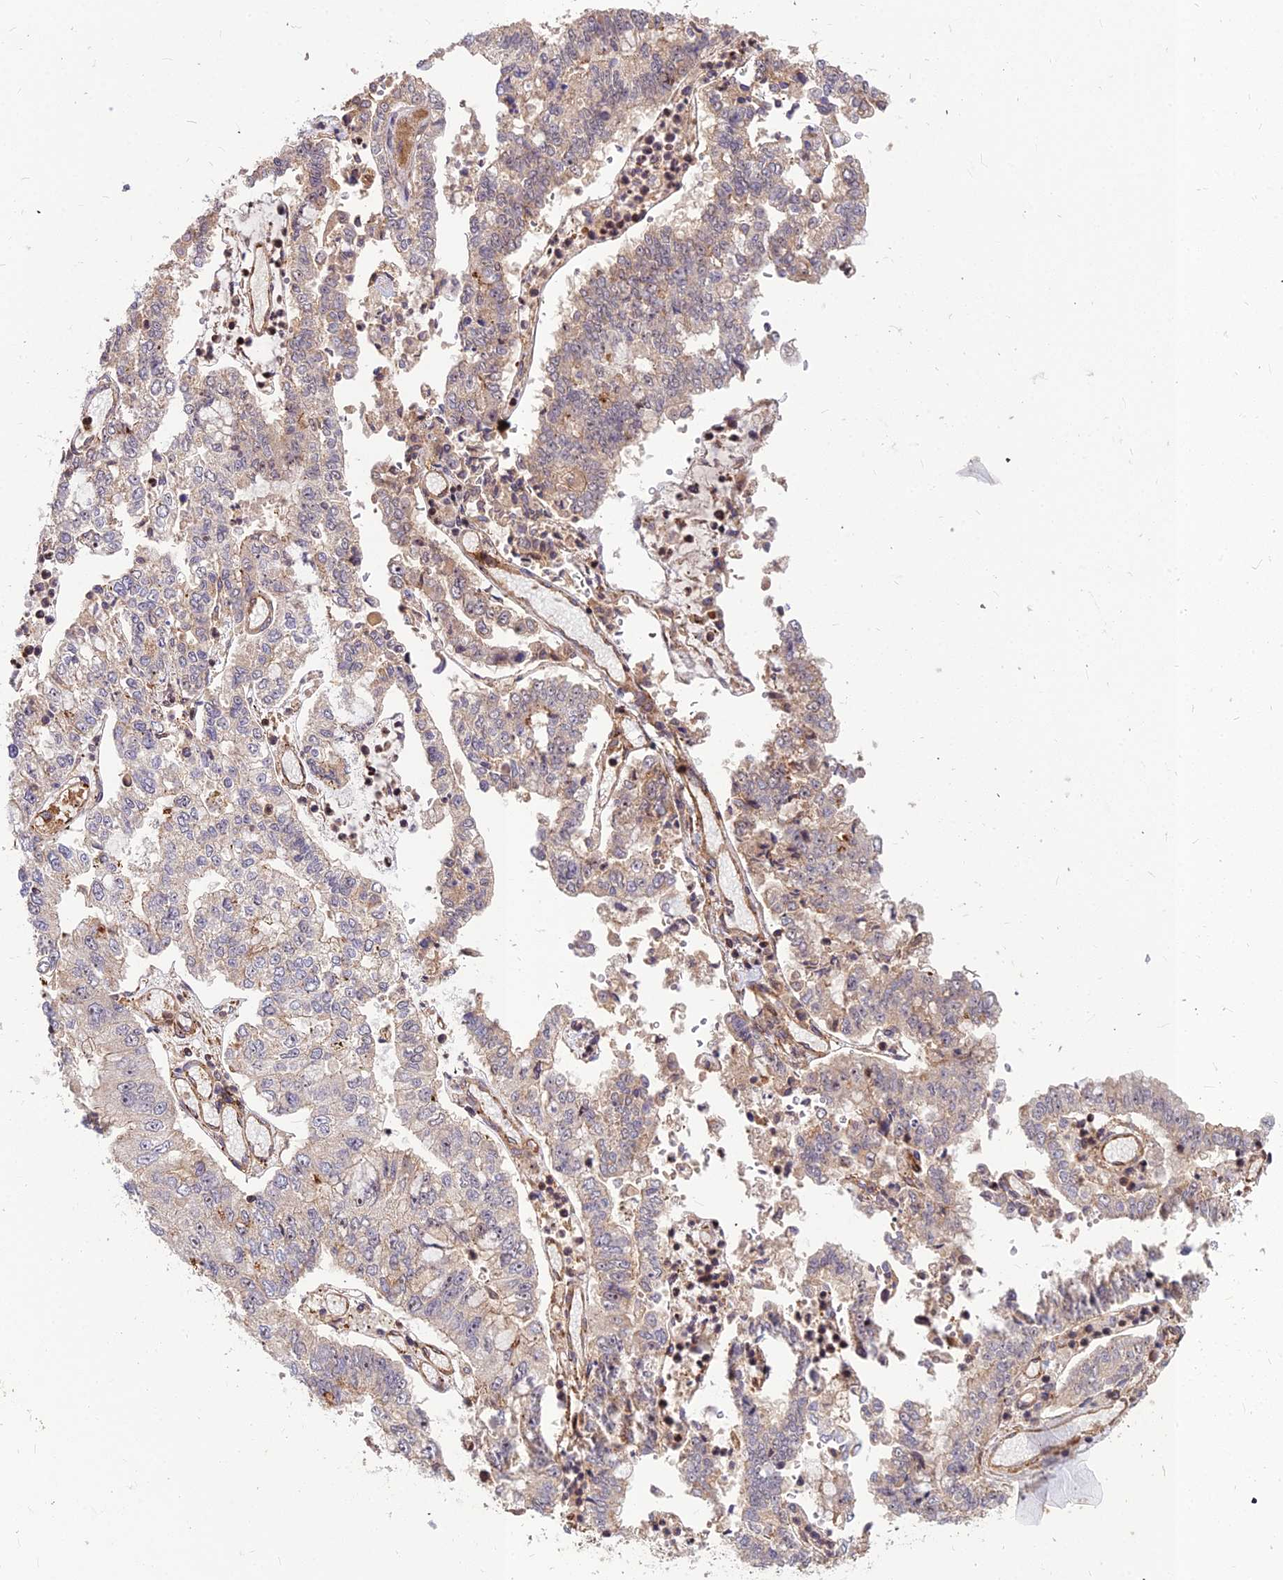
{"staining": {"intensity": "weak", "quantity": "<25%", "location": "cytoplasmic/membranous"}, "tissue": "stomach cancer", "cell_type": "Tumor cells", "image_type": "cancer", "snomed": [{"axis": "morphology", "description": "Adenocarcinoma, NOS"}, {"axis": "topography", "description": "Stomach"}], "caption": "IHC histopathology image of neoplastic tissue: stomach cancer (adenocarcinoma) stained with DAB demonstrates no significant protein staining in tumor cells. The staining was performed using DAB (3,3'-diaminobenzidine) to visualize the protein expression in brown, while the nuclei were stained in blue with hematoxylin (Magnification: 20x).", "gene": "ZNF467", "patient": {"sex": "male", "age": 76}}